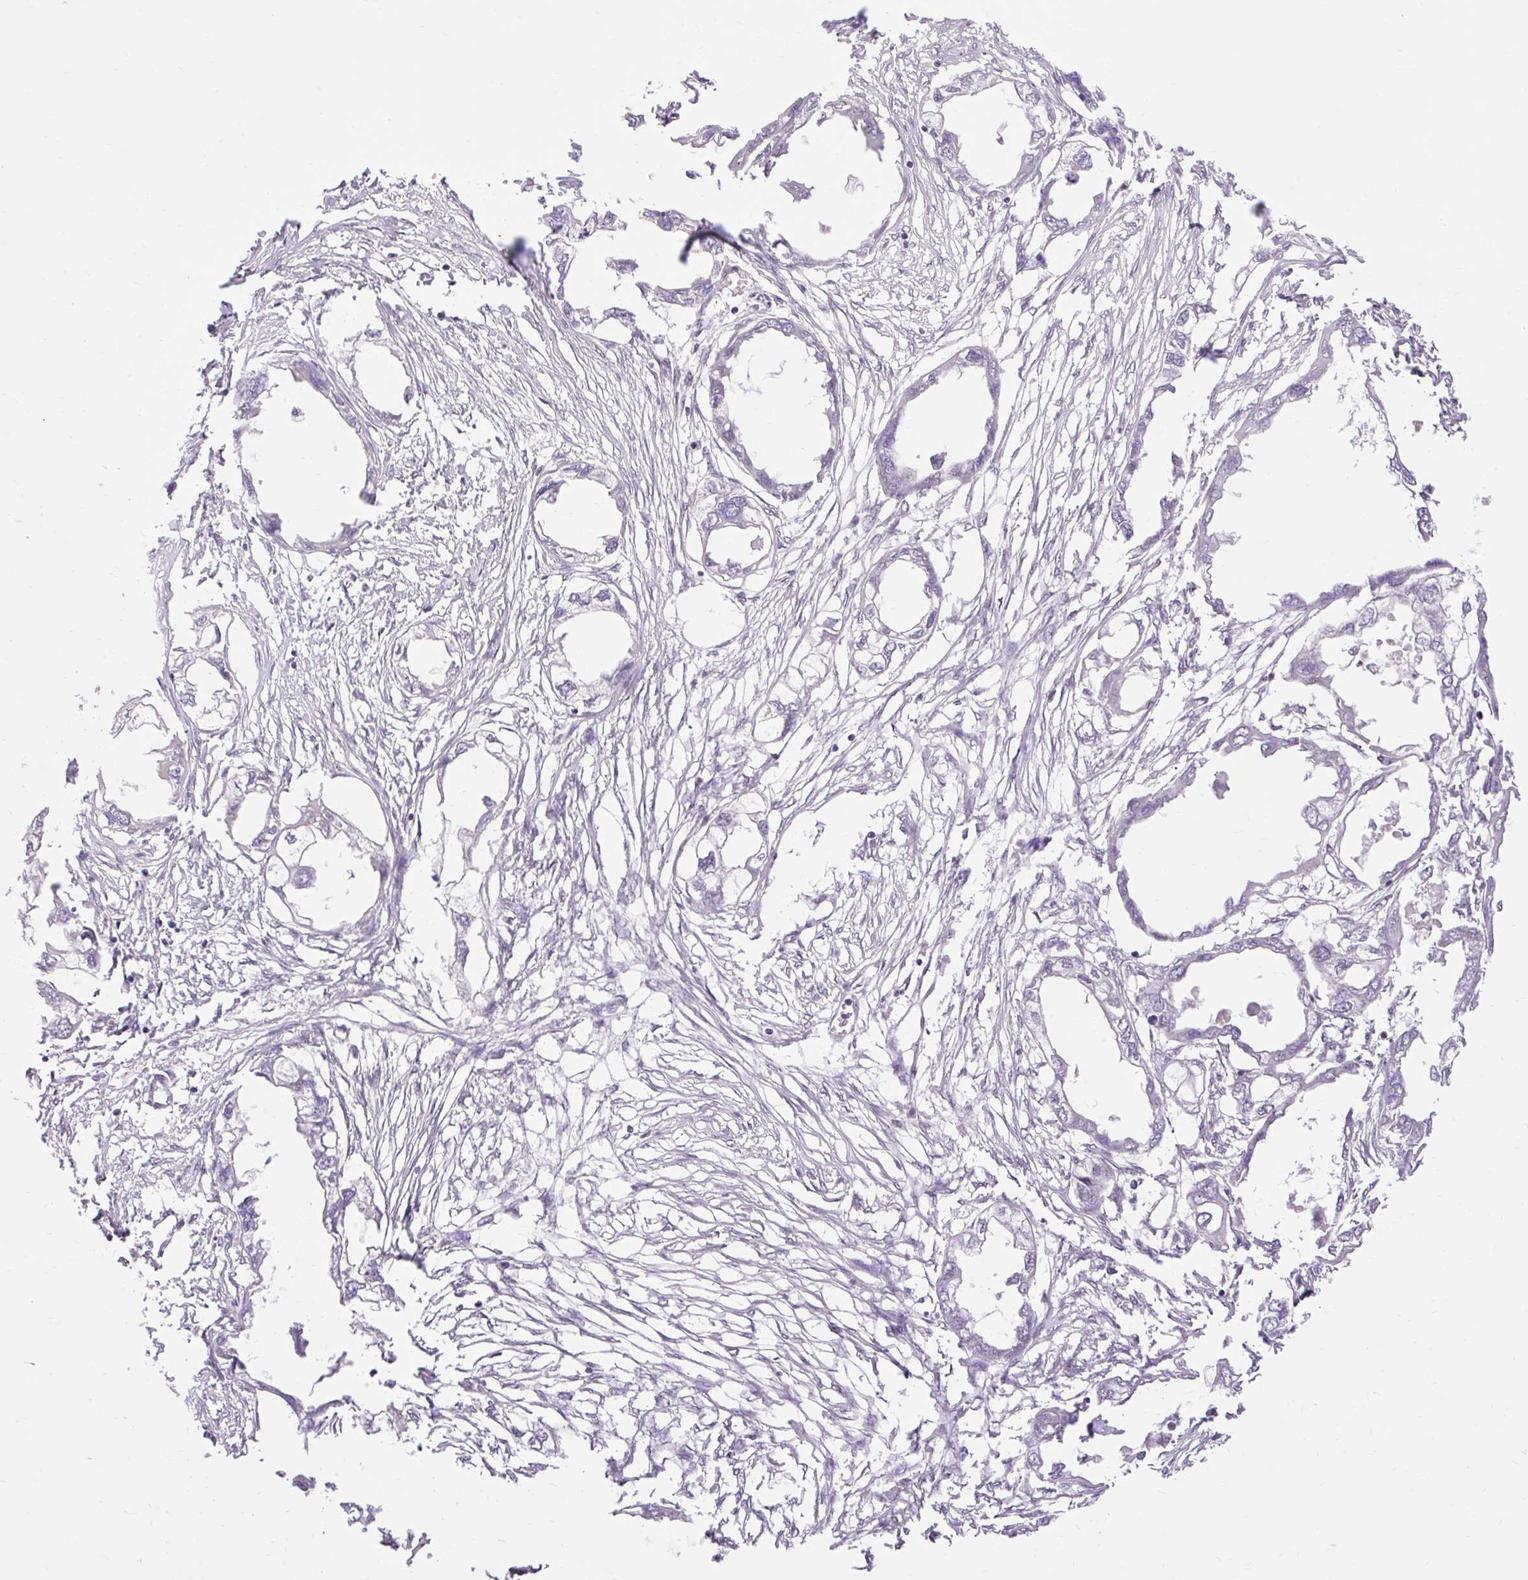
{"staining": {"intensity": "negative", "quantity": "none", "location": "none"}, "tissue": "endometrial cancer", "cell_type": "Tumor cells", "image_type": "cancer", "snomed": [{"axis": "morphology", "description": "Adenocarcinoma, NOS"}, {"axis": "morphology", "description": "Adenocarcinoma, metastatic, NOS"}, {"axis": "topography", "description": "Adipose tissue"}, {"axis": "topography", "description": "Endometrium"}], "caption": "Tumor cells are negative for brown protein staining in endometrial cancer (metastatic adenocarcinoma).", "gene": "NPIPB12", "patient": {"sex": "female", "age": 67}}